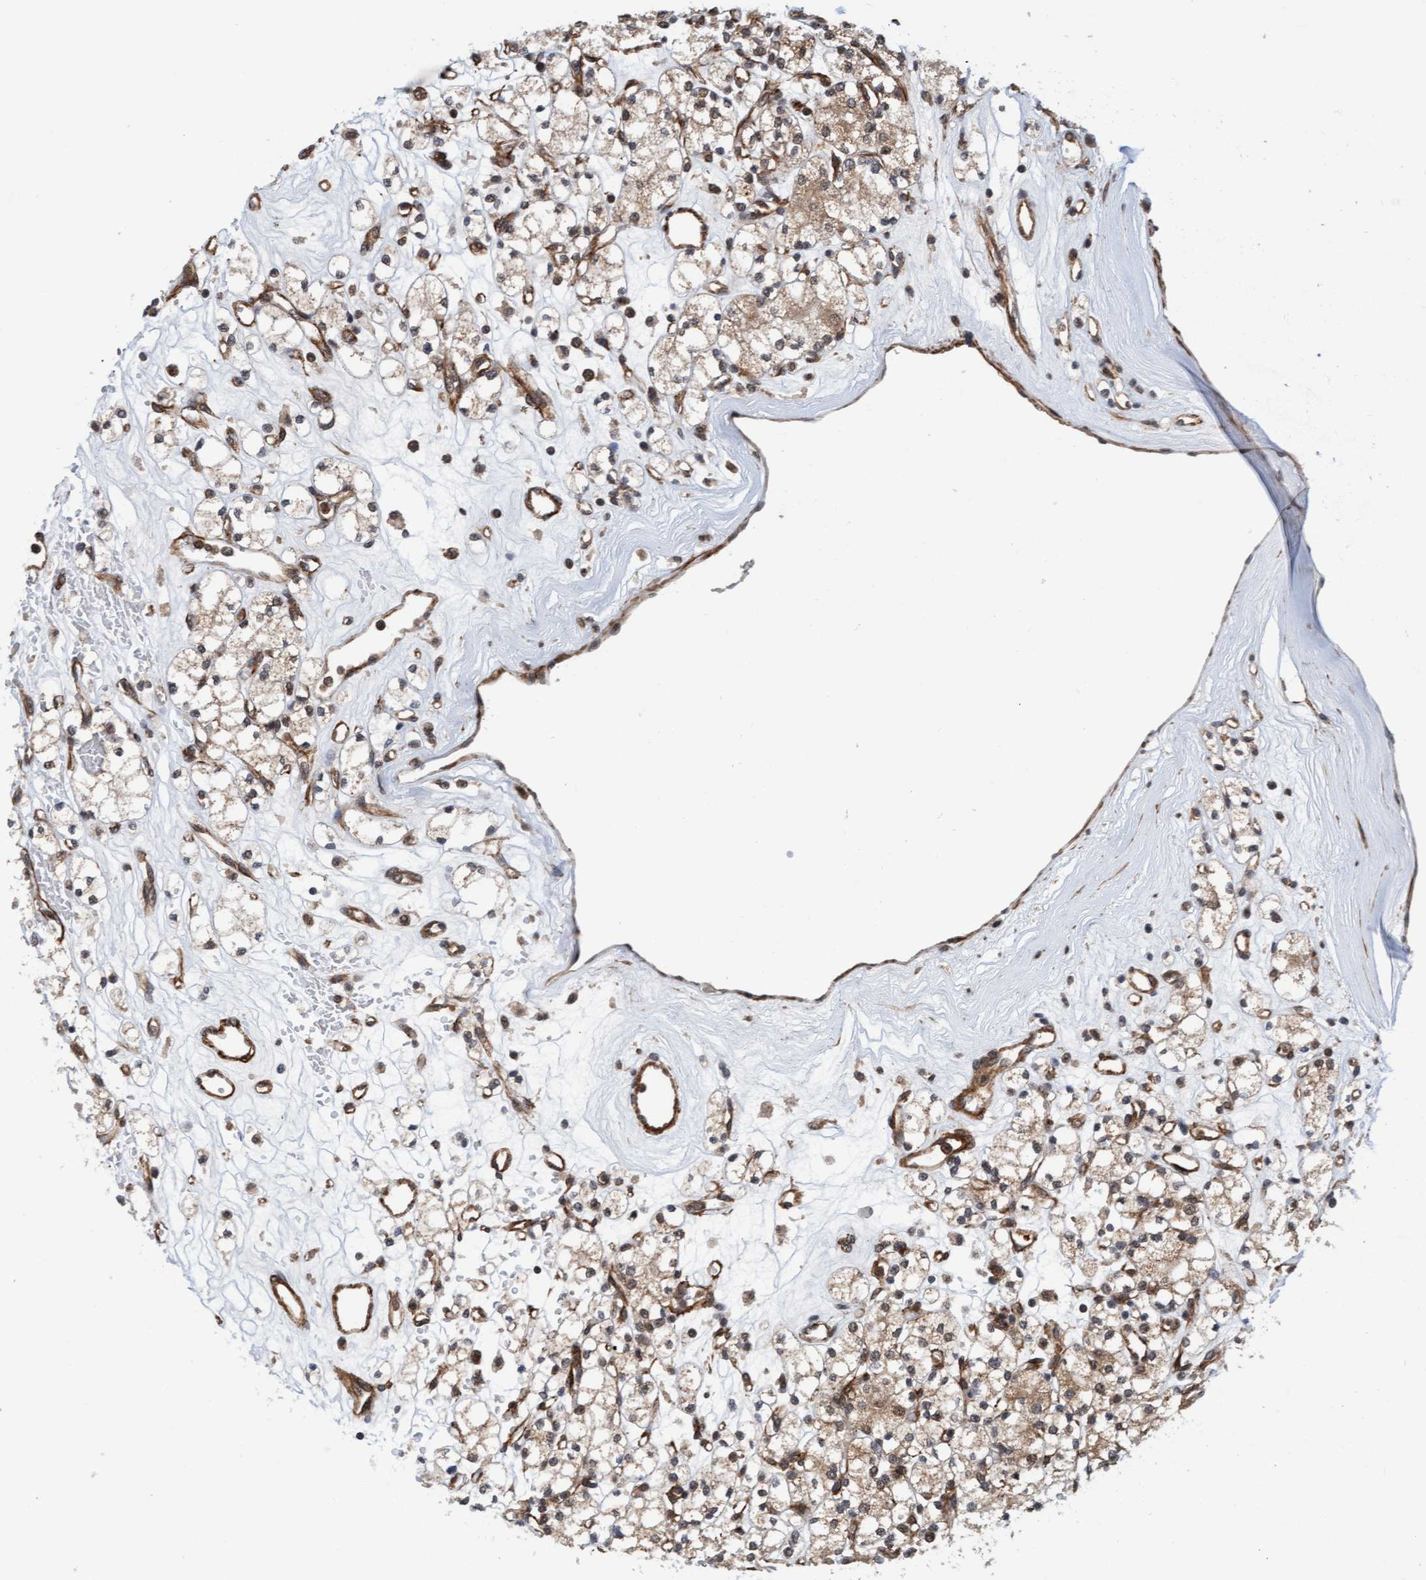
{"staining": {"intensity": "moderate", "quantity": ">75%", "location": "cytoplasmic/membranous"}, "tissue": "renal cancer", "cell_type": "Tumor cells", "image_type": "cancer", "snomed": [{"axis": "morphology", "description": "Adenocarcinoma, NOS"}, {"axis": "topography", "description": "Kidney"}], "caption": "A medium amount of moderate cytoplasmic/membranous staining is seen in approximately >75% of tumor cells in adenocarcinoma (renal) tissue.", "gene": "STXBP4", "patient": {"sex": "male", "age": 77}}